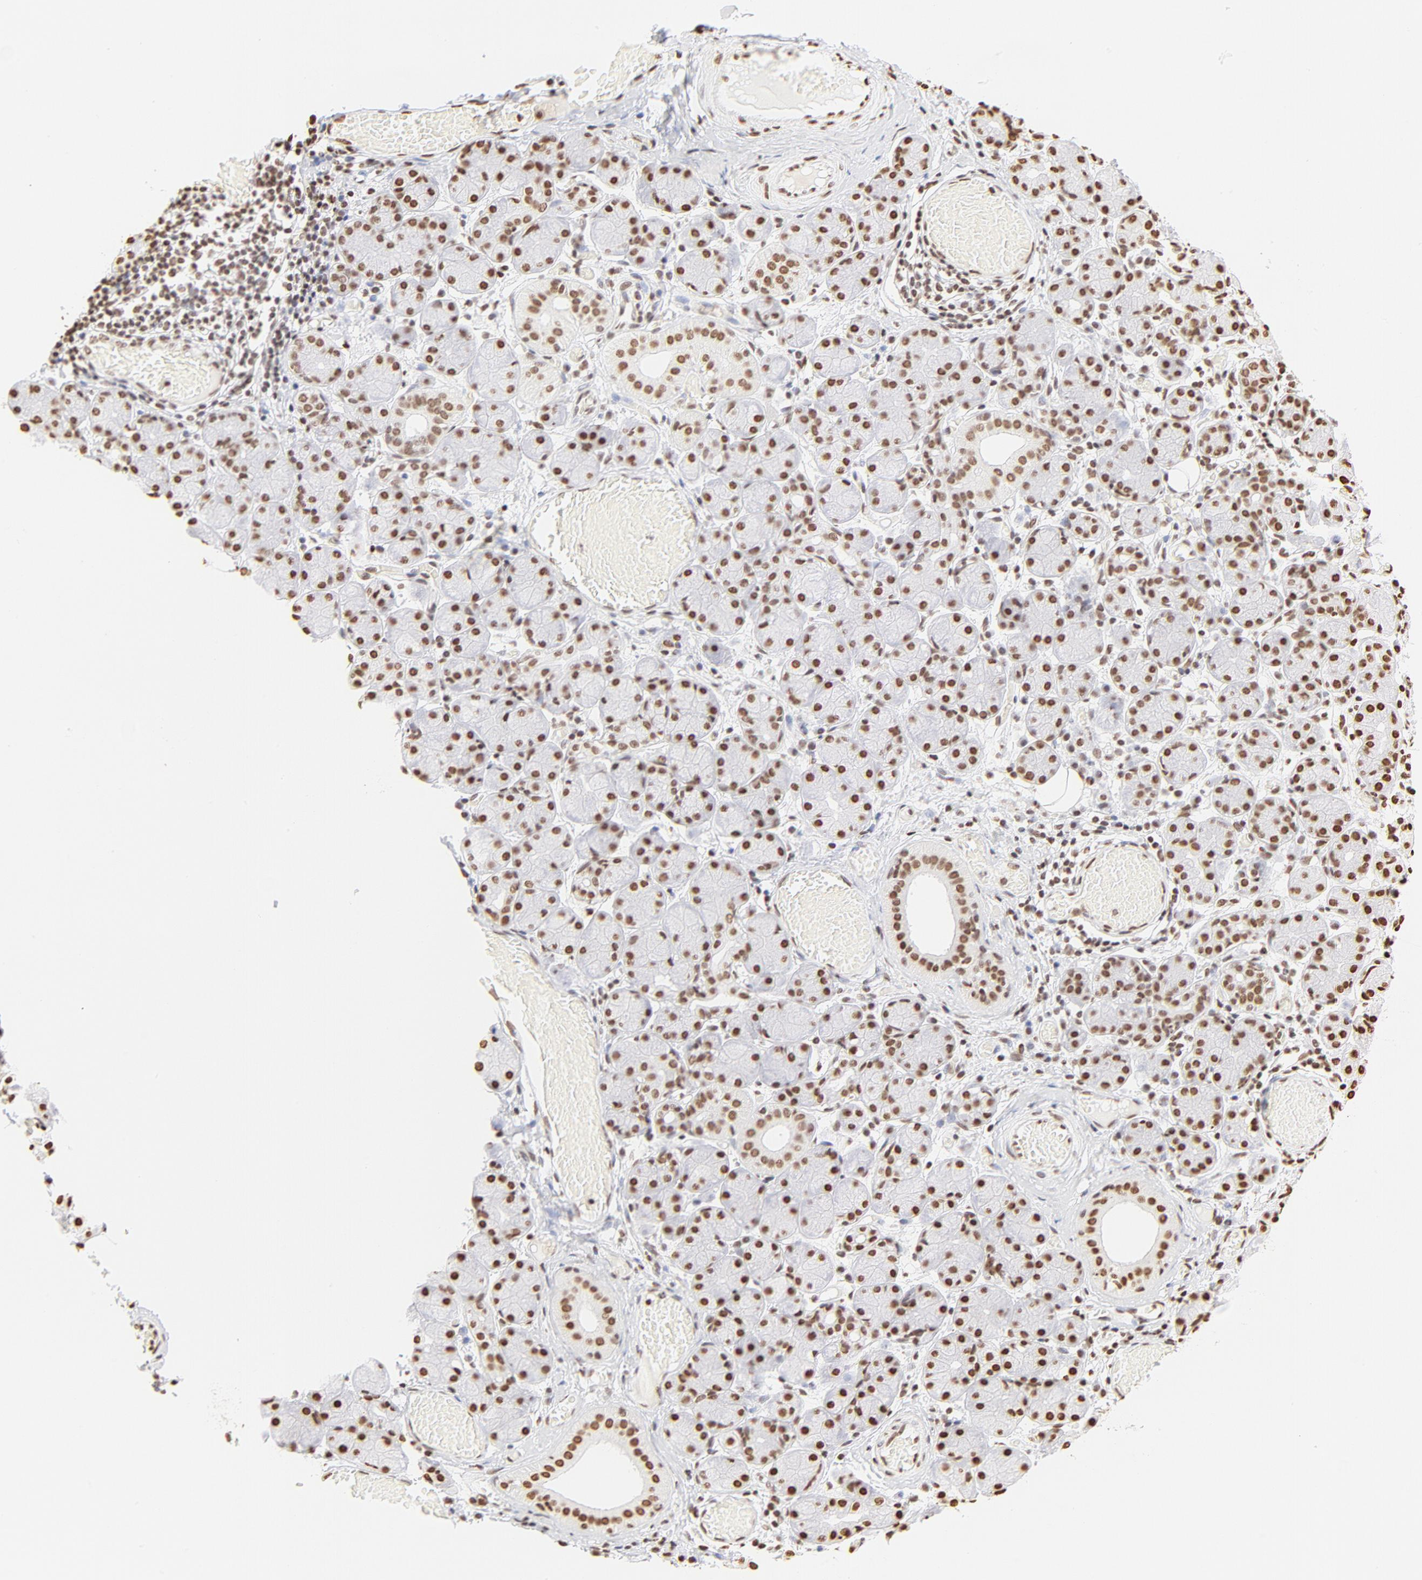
{"staining": {"intensity": "strong", "quantity": ">75%", "location": "nuclear"}, "tissue": "salivary gland", "cell_type": "Glandular cells", "image_type": "normal", "snomed": [{"axis": "morphology", "description": "Normal tissue, NOS"}, {"axis": "topography", "description": "Salivary gland"}], "caption": "High-magnification brightfield microscopy of benign salivary gland stained with DAB (brown) and counterstained with hematoxylin (blue). glandular cells exhibit strong nuclear staining is seen in approximately>75% of cells. The protein is shown in brown color, while the nuclei are stained blue.", "gene": "ZNF540", "patient": {"sex": "female", "age": 24}}